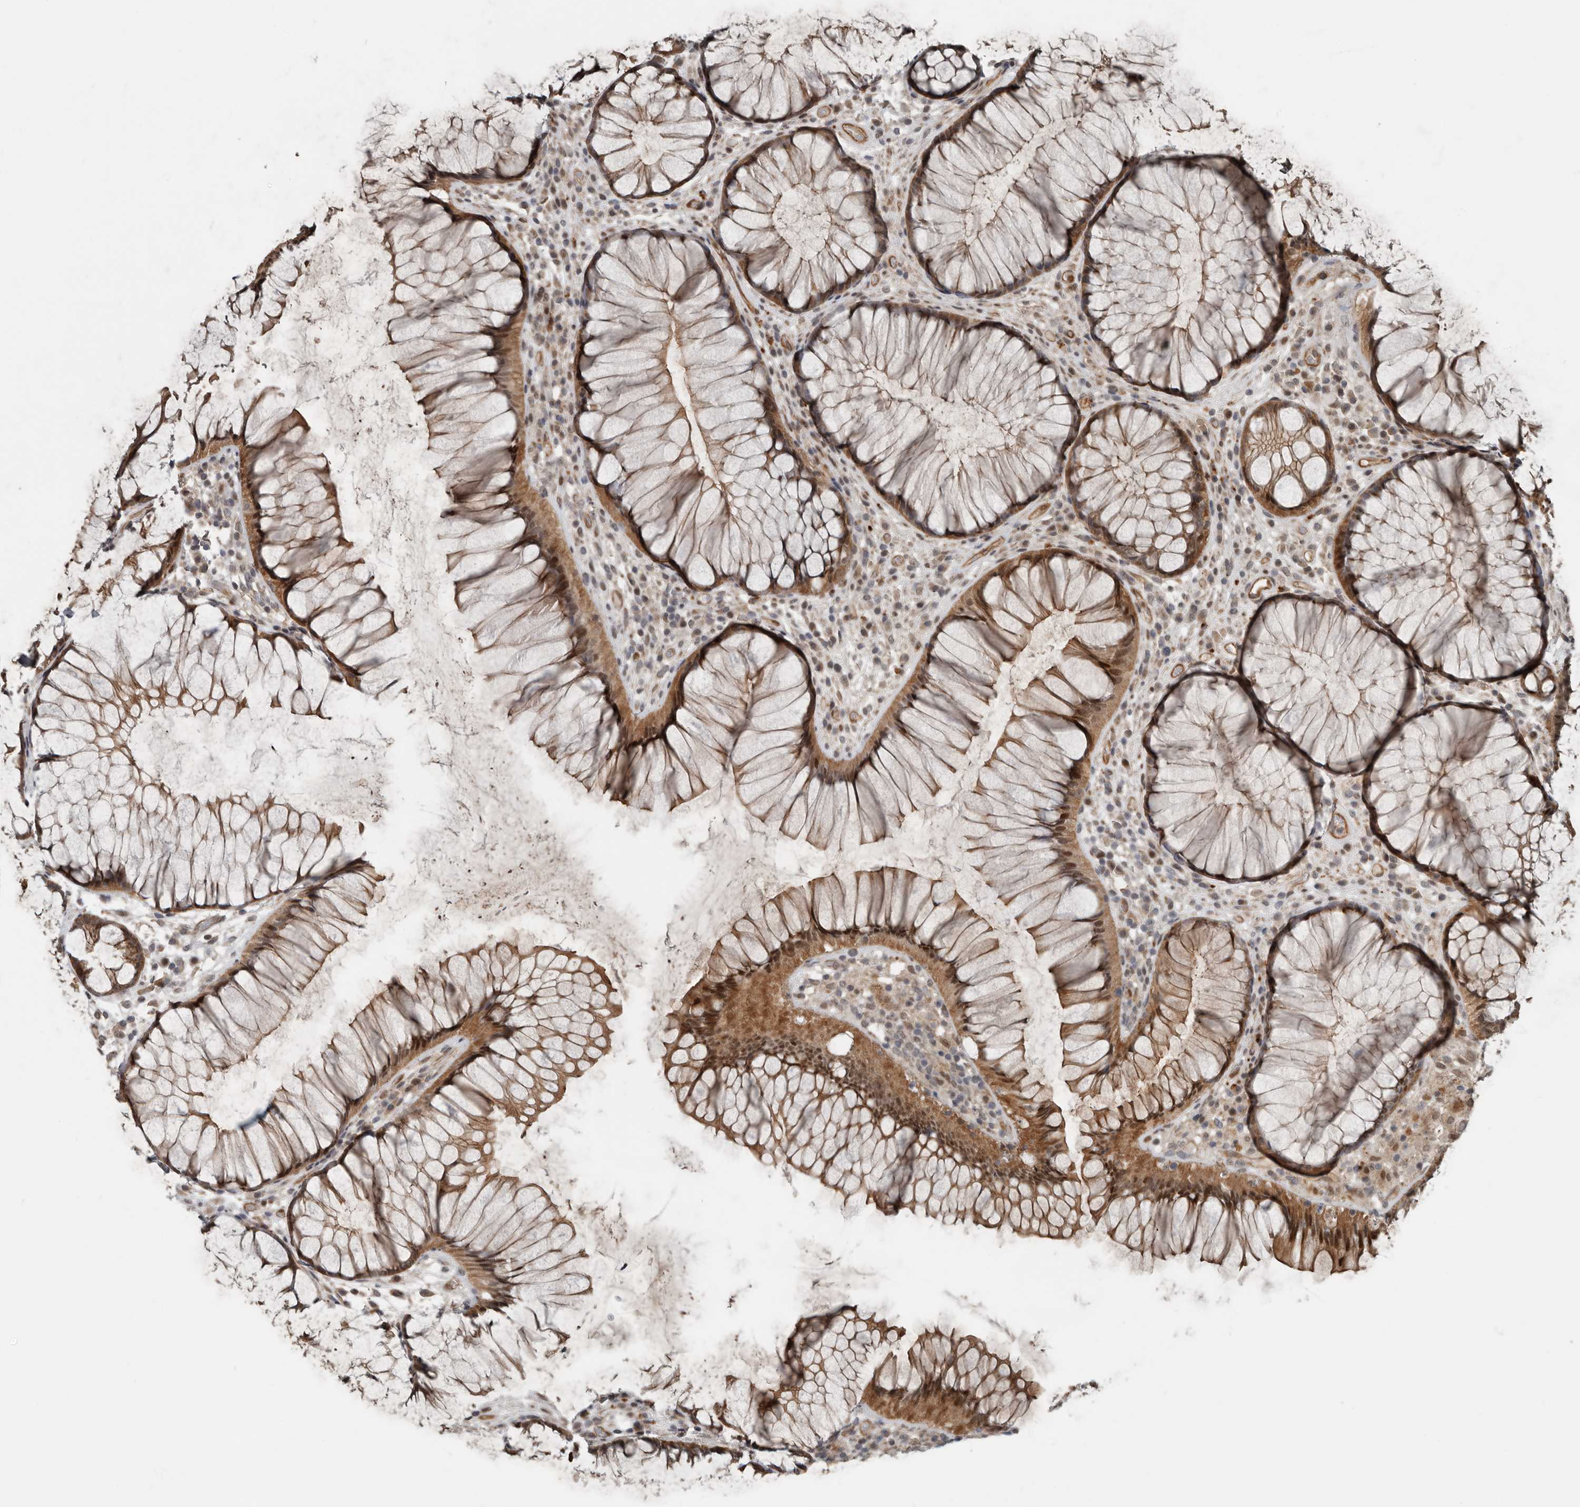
{"staining": {"intensity": "moderate", "quantity": ">75%", "location": "cytoplasmic/membranous,nuclear"}, "tissue": "rectum", "cell_type": "Glandular cells", "image_type": "normal", "snomed": [{"axis": "morphology", "description": "Normal tissue, NOS"}, {"axis": "topography", "description": "Rectum"}], "caption": "A photomicrograph showing moderate cytoplasmic/membranous,nuclear expression in about >75% of glandular cells in unremarkable rectum, as visualized by brown immunohistochemical staining.", "gene": "YOD1", "patient": {"sex": "male", "age": 51}}